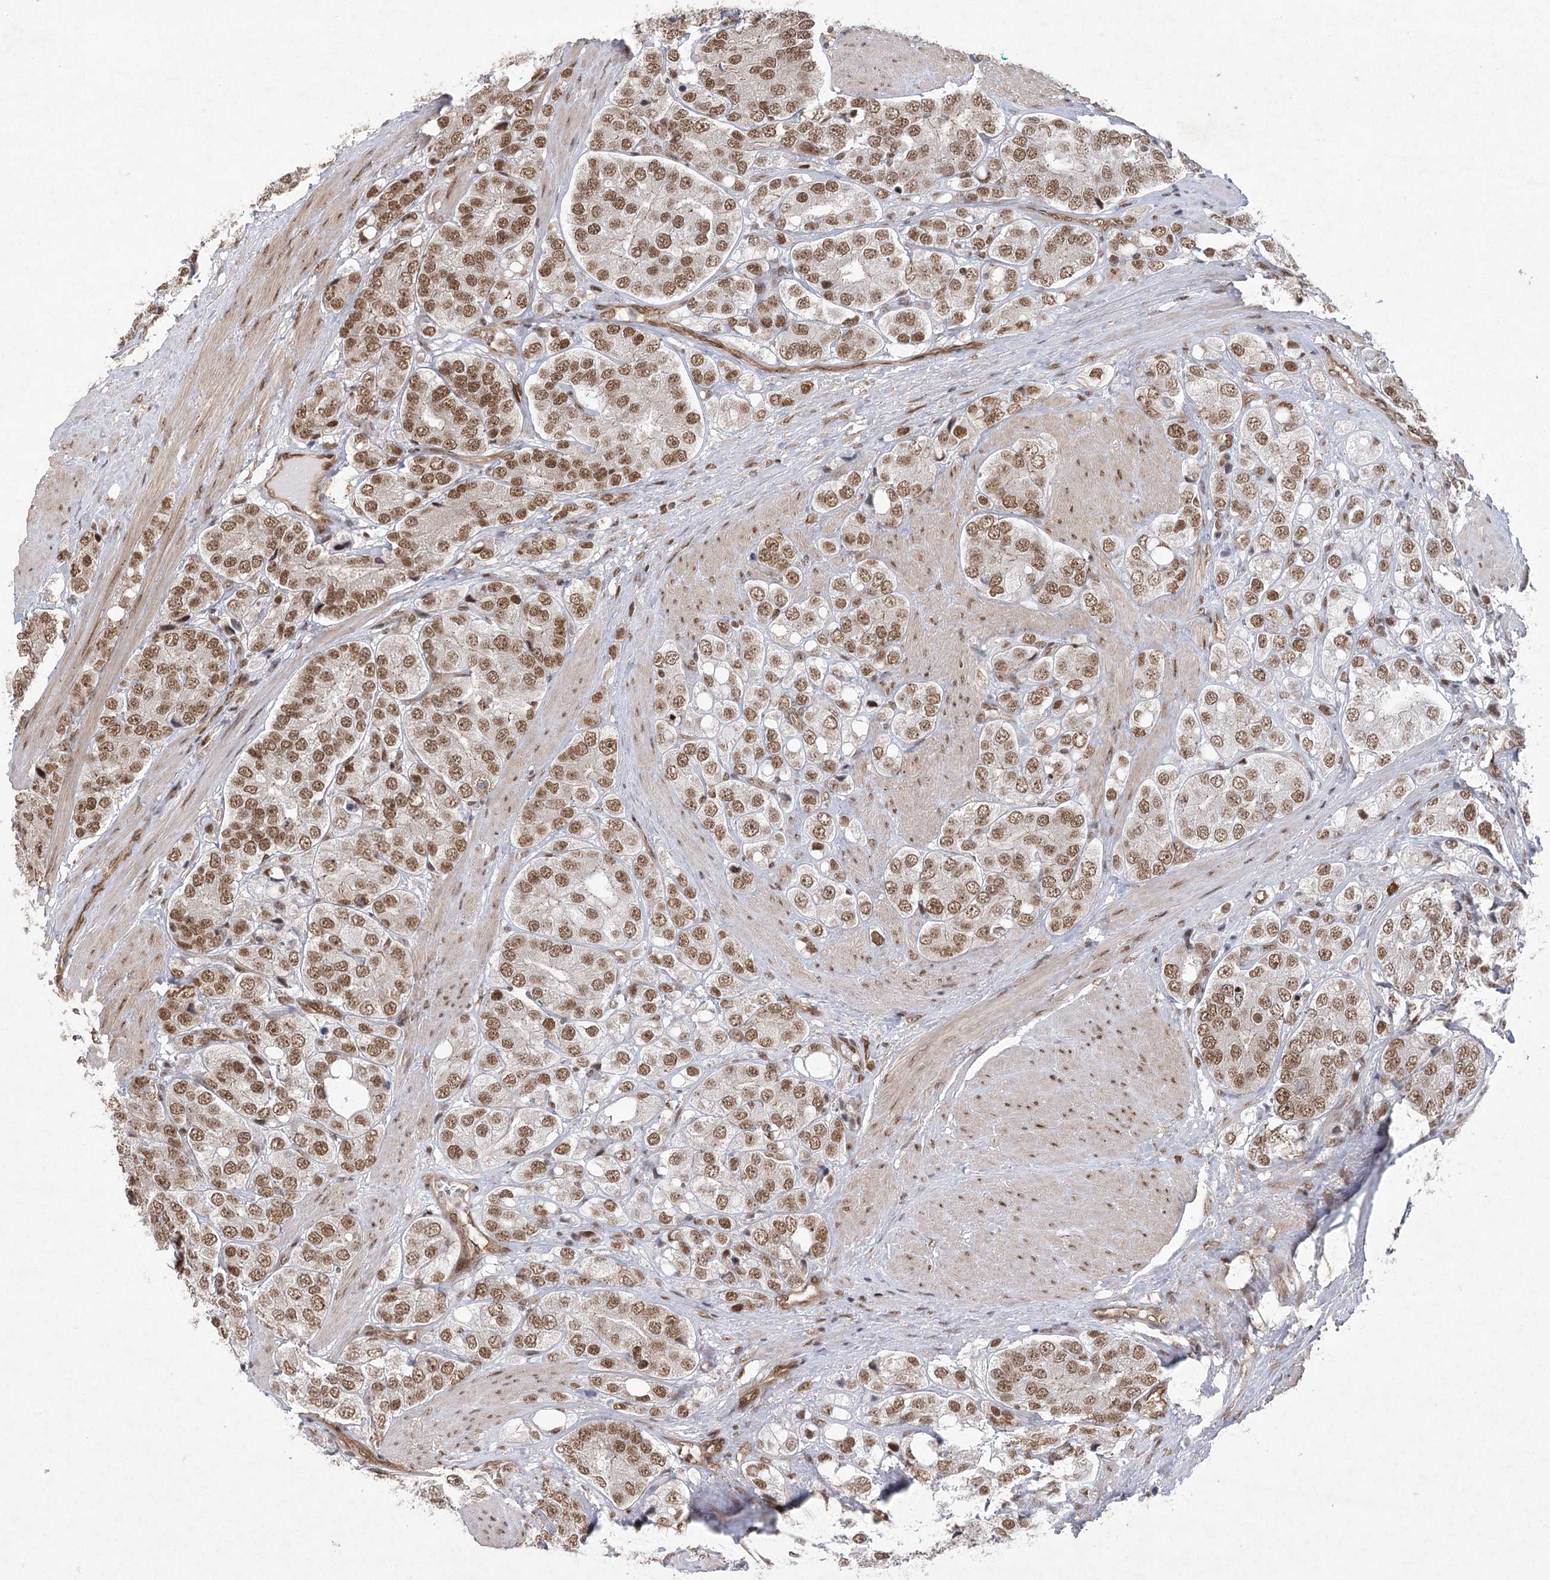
{"staining": {"intensity": "moderate", "quantity": ">75%", "location": "nuclear"}, "tissue": "prostate cancer", "cell_type": "Tumor cells", "image_type": "cancer", "snomed": [{"axis": "morphology", "description": "Adenocarcinoma, High grade"}, {"axis": "topography", "description": "Prostate"}], "caption": "Protein analysis of prostate cancer tissue reveals moderate nuclear expression in about >75% of tumor cells.", "gene": "ZCCHC8", "patient": {"sex": "male", "age": 50}}